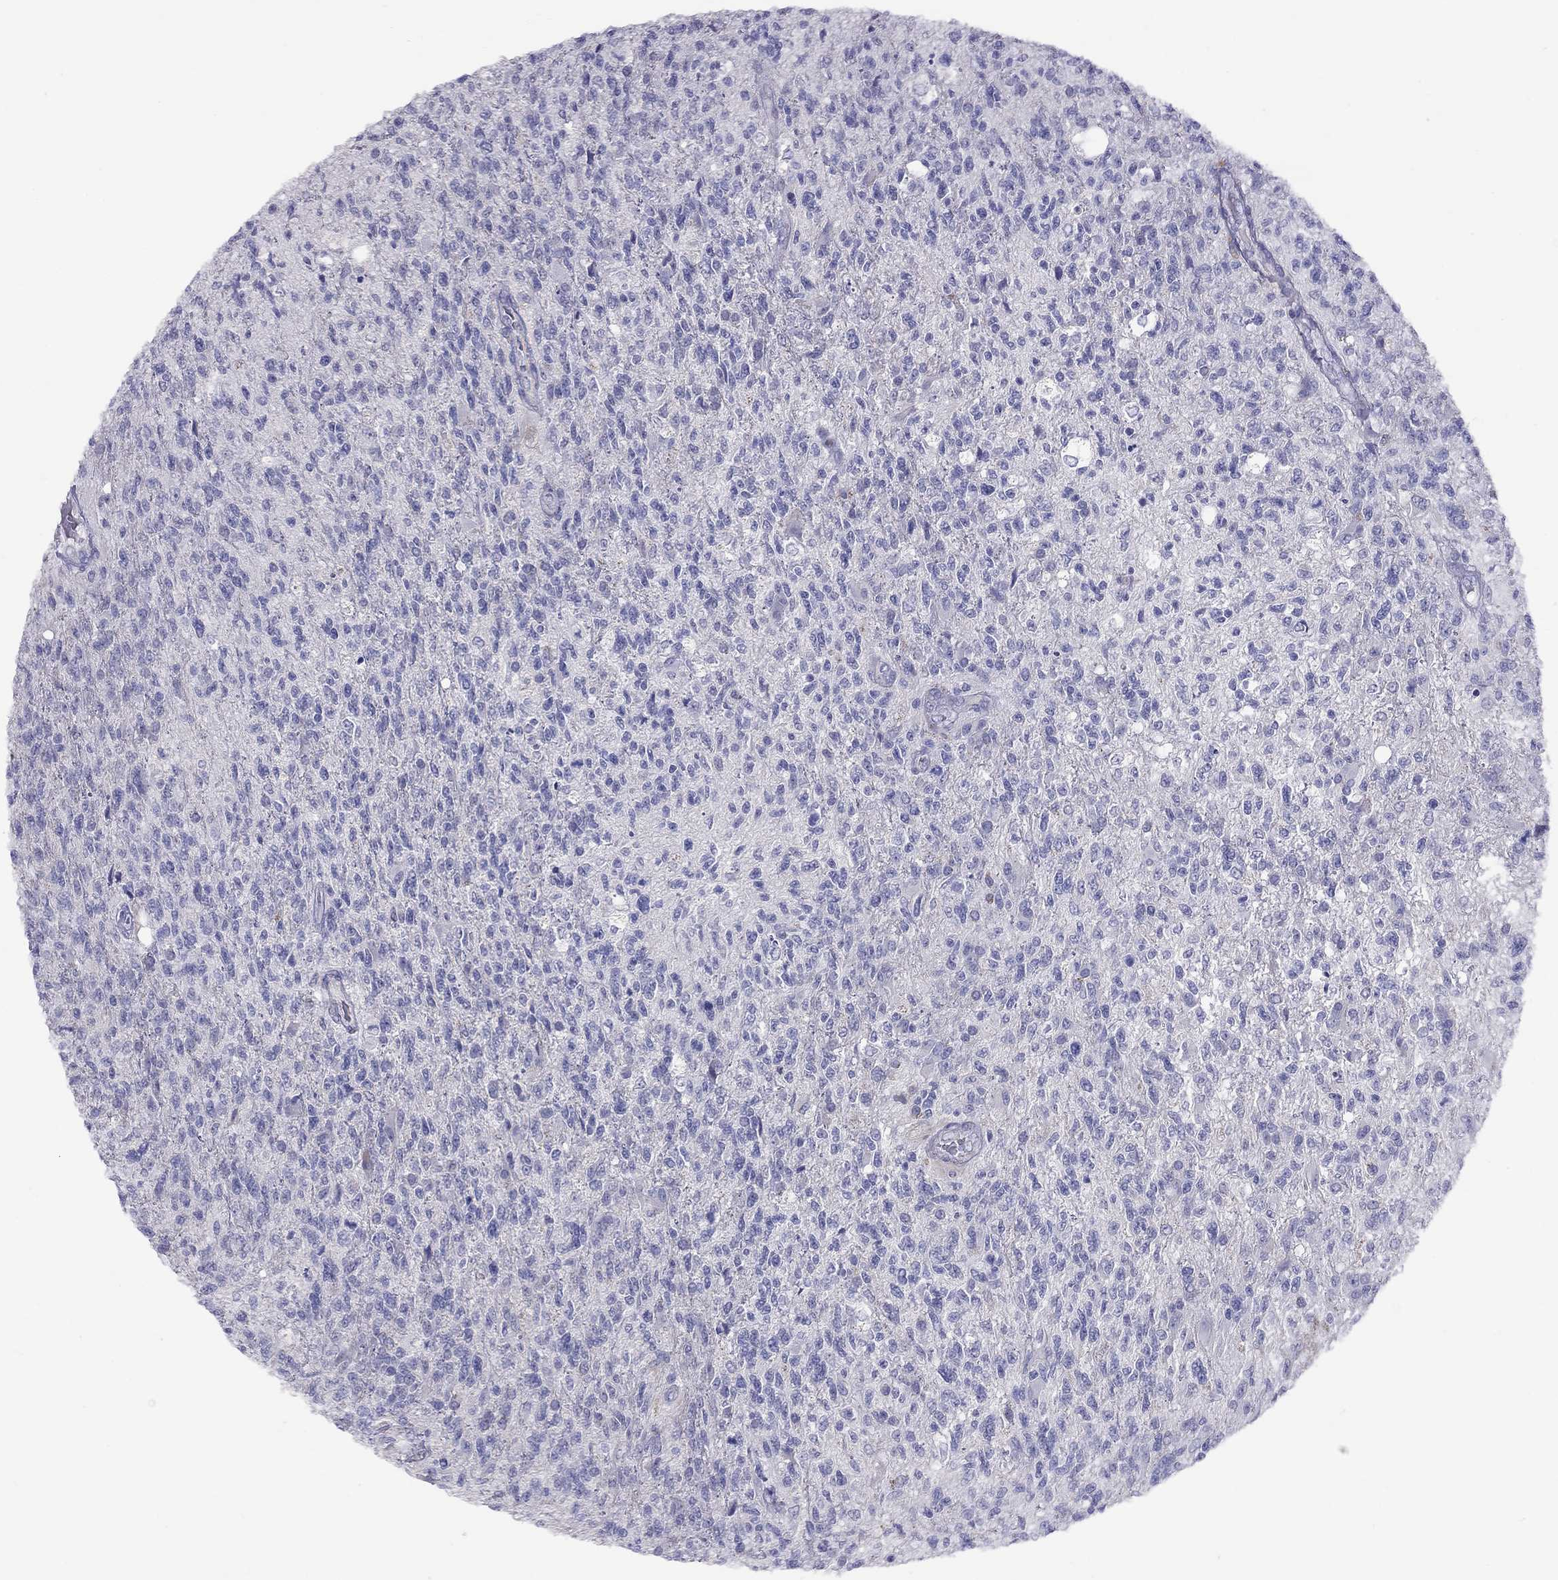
{"staining": {"intensity": "negative", "quantity": "none", "location": "none"}, "tissue": "glioma", "cell_type": "Tumor cells", "image_type": "cancer", "snomed": [{"axis": "morphology", "description": "Glioma, malignant, High grade"}, {"axis": "topography", "description": "Brain"}], "caption": "Tumor cells are negative for protein expression in human glioma.", "gene": "CPNE4", "patient": {"sex": "male", "age": 56}}